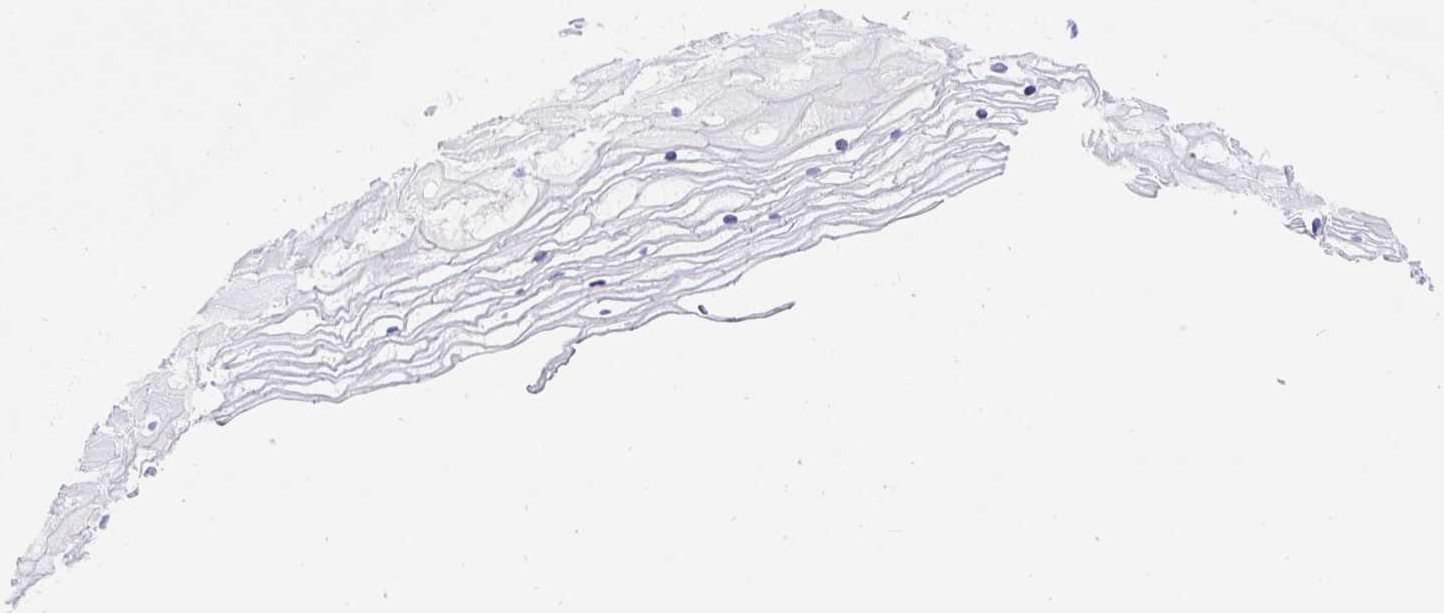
{"staining": {"intensity": "negative", "quantity": "none", "location": "none"}, "tissue": "cervix", "cell_type": "Glandular cells", "image_type": "normal", "snomed": [{"axis": "morphology", "description": "Normal tissue, NOS"}, {"axis": "topography", "description": "Cervix"}], "caption": "A high-resolution micrograph shows IHC staining of benign cervix, which demonstrates no significant staining in glandular cells.", "gene": "TIMELESS", "patient": {"sex": "female", "age": 36}}